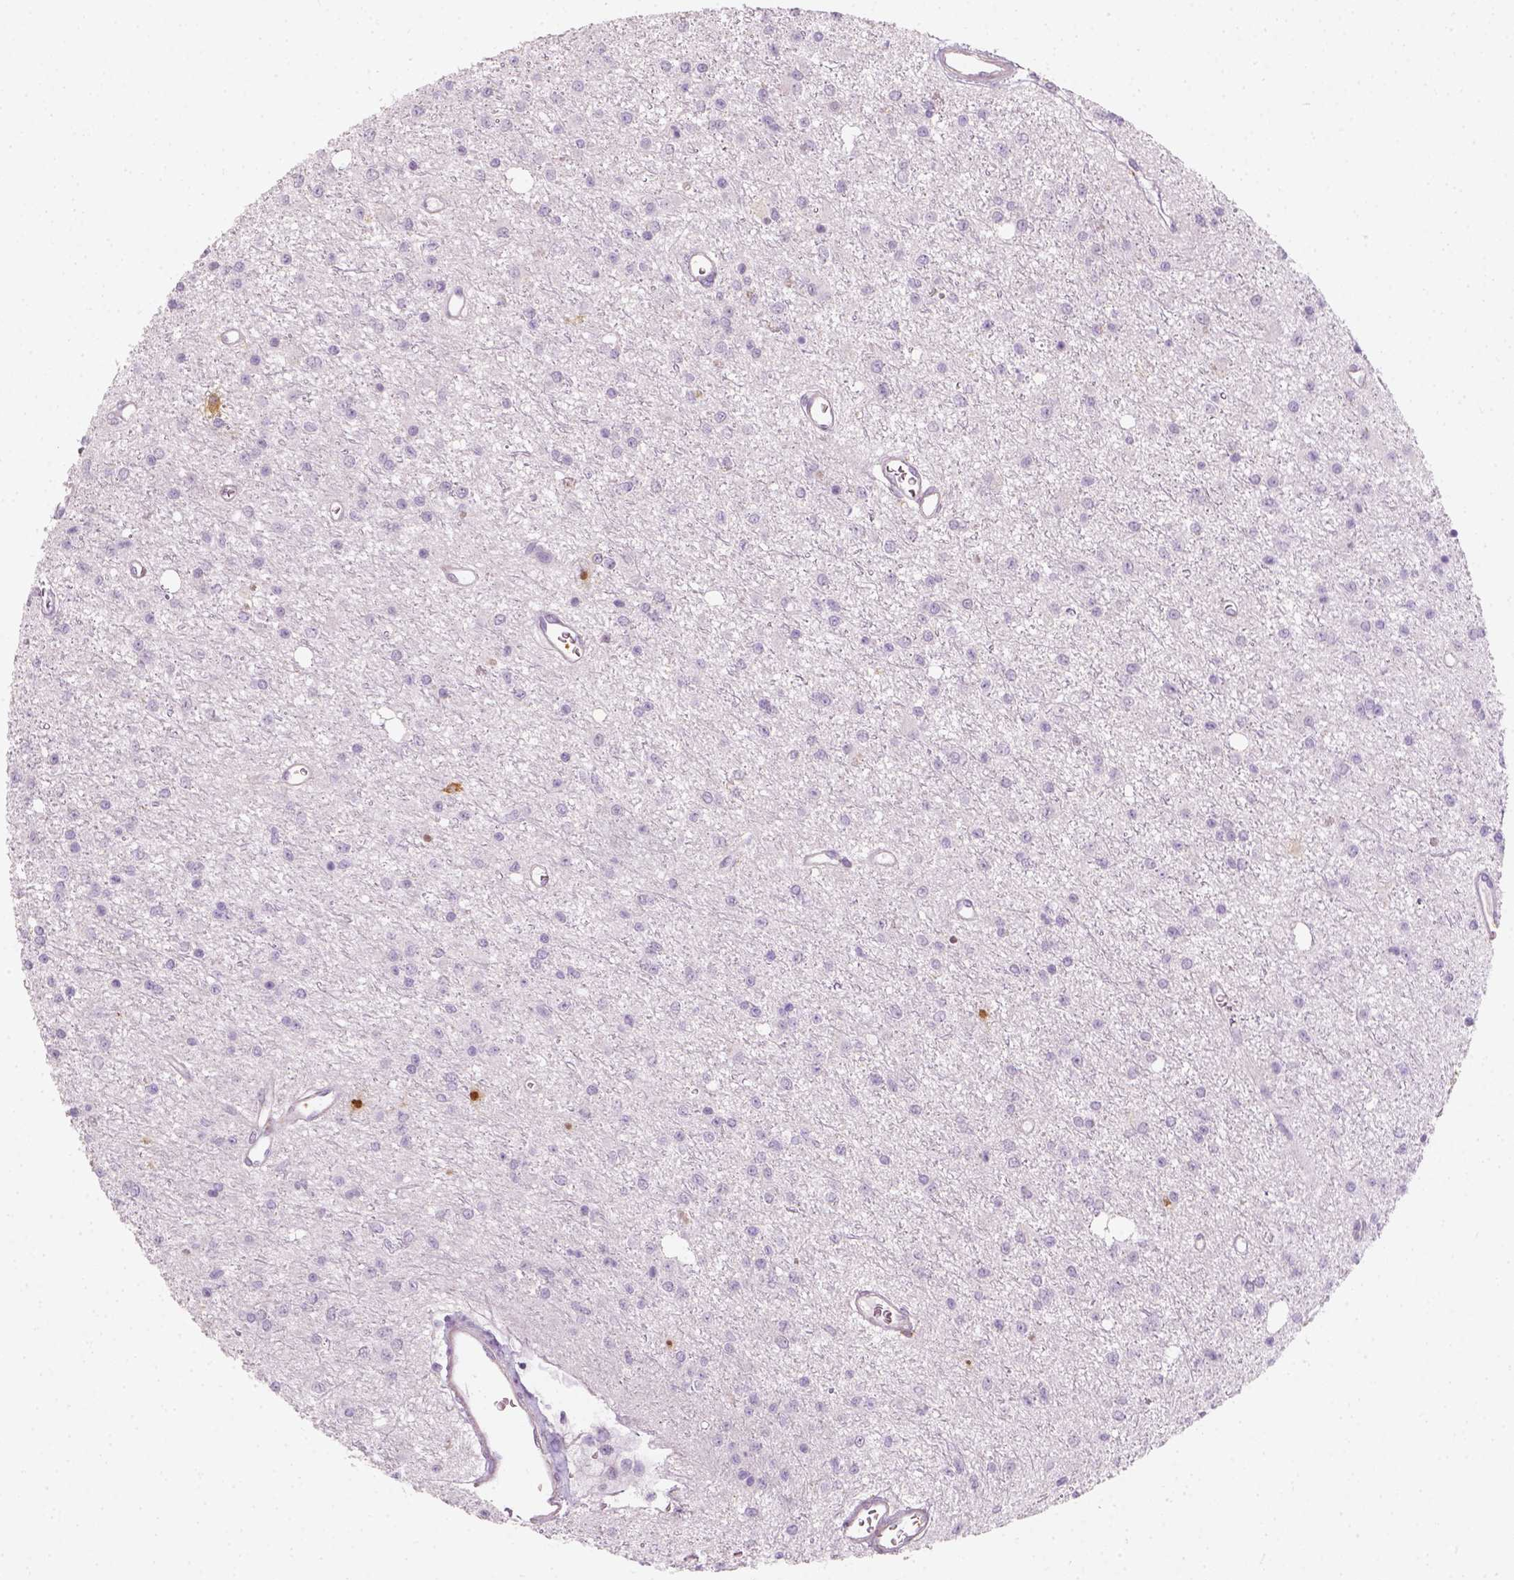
{"staining": {"intensity": "negative", "quantity": "none", "location": "none"}, "tissue": "glioma", "cell_type": "Tumor cells", "image_type": "cancer", "snomed": [{"axis": "morphology", "description": "Glioma, malignant, Low grade"}, {"axis": "topography", "description": "Brain"}], "caption": "Immunohistochemistry (IHC) histopathology image of human malignant glioma (low-grade) stained for a protein (brown), which shows no expression in tumor cells. (Stains: DAB (3,3'-diaminobenzidine) immunohistochemistry (IHC) with hematoxylin counter stain, Microscopy: brightfield microscopy at high magnification).", "gene": "FAM163B", "patient": {"sex": "female", "age": 45}}